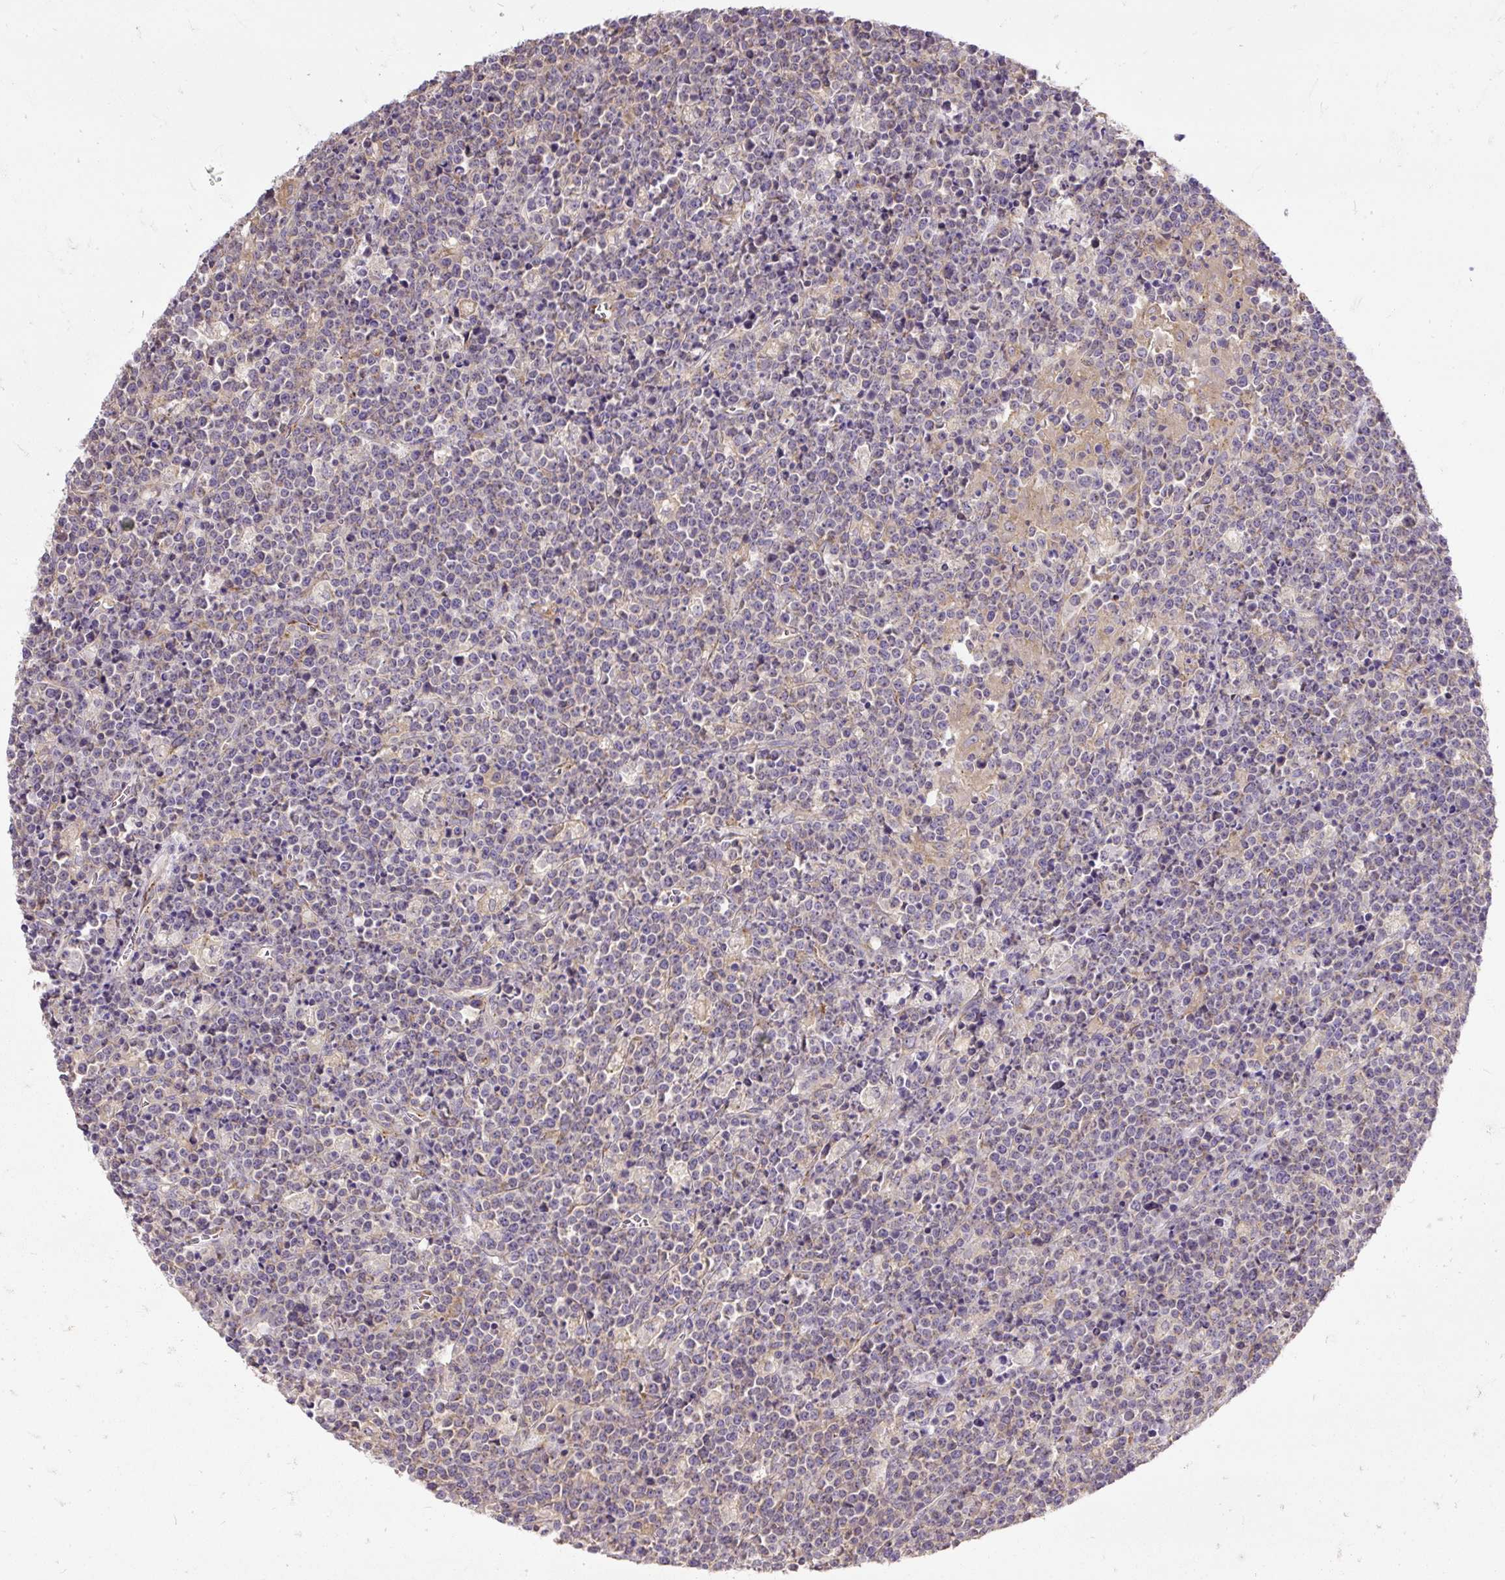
{"staining": {"intensity": "negative", "quantity": "none", "location": "none"}, "tissue": "lymphoma", "cell_type": "Tumor cells", "image_type": "cancer", "snomed": [{"axis": "morphology", "description": "Malignant lymphoma, non-Hodgkin's type, High grade"}, {"axis": "topography", "description": "Ovary"}], "caption": "Protein analysis of lymphoma exhibits no significant staining in tumor cells.", "gene": "SMC4", "patient": {"sex": "female", "age": 56}}